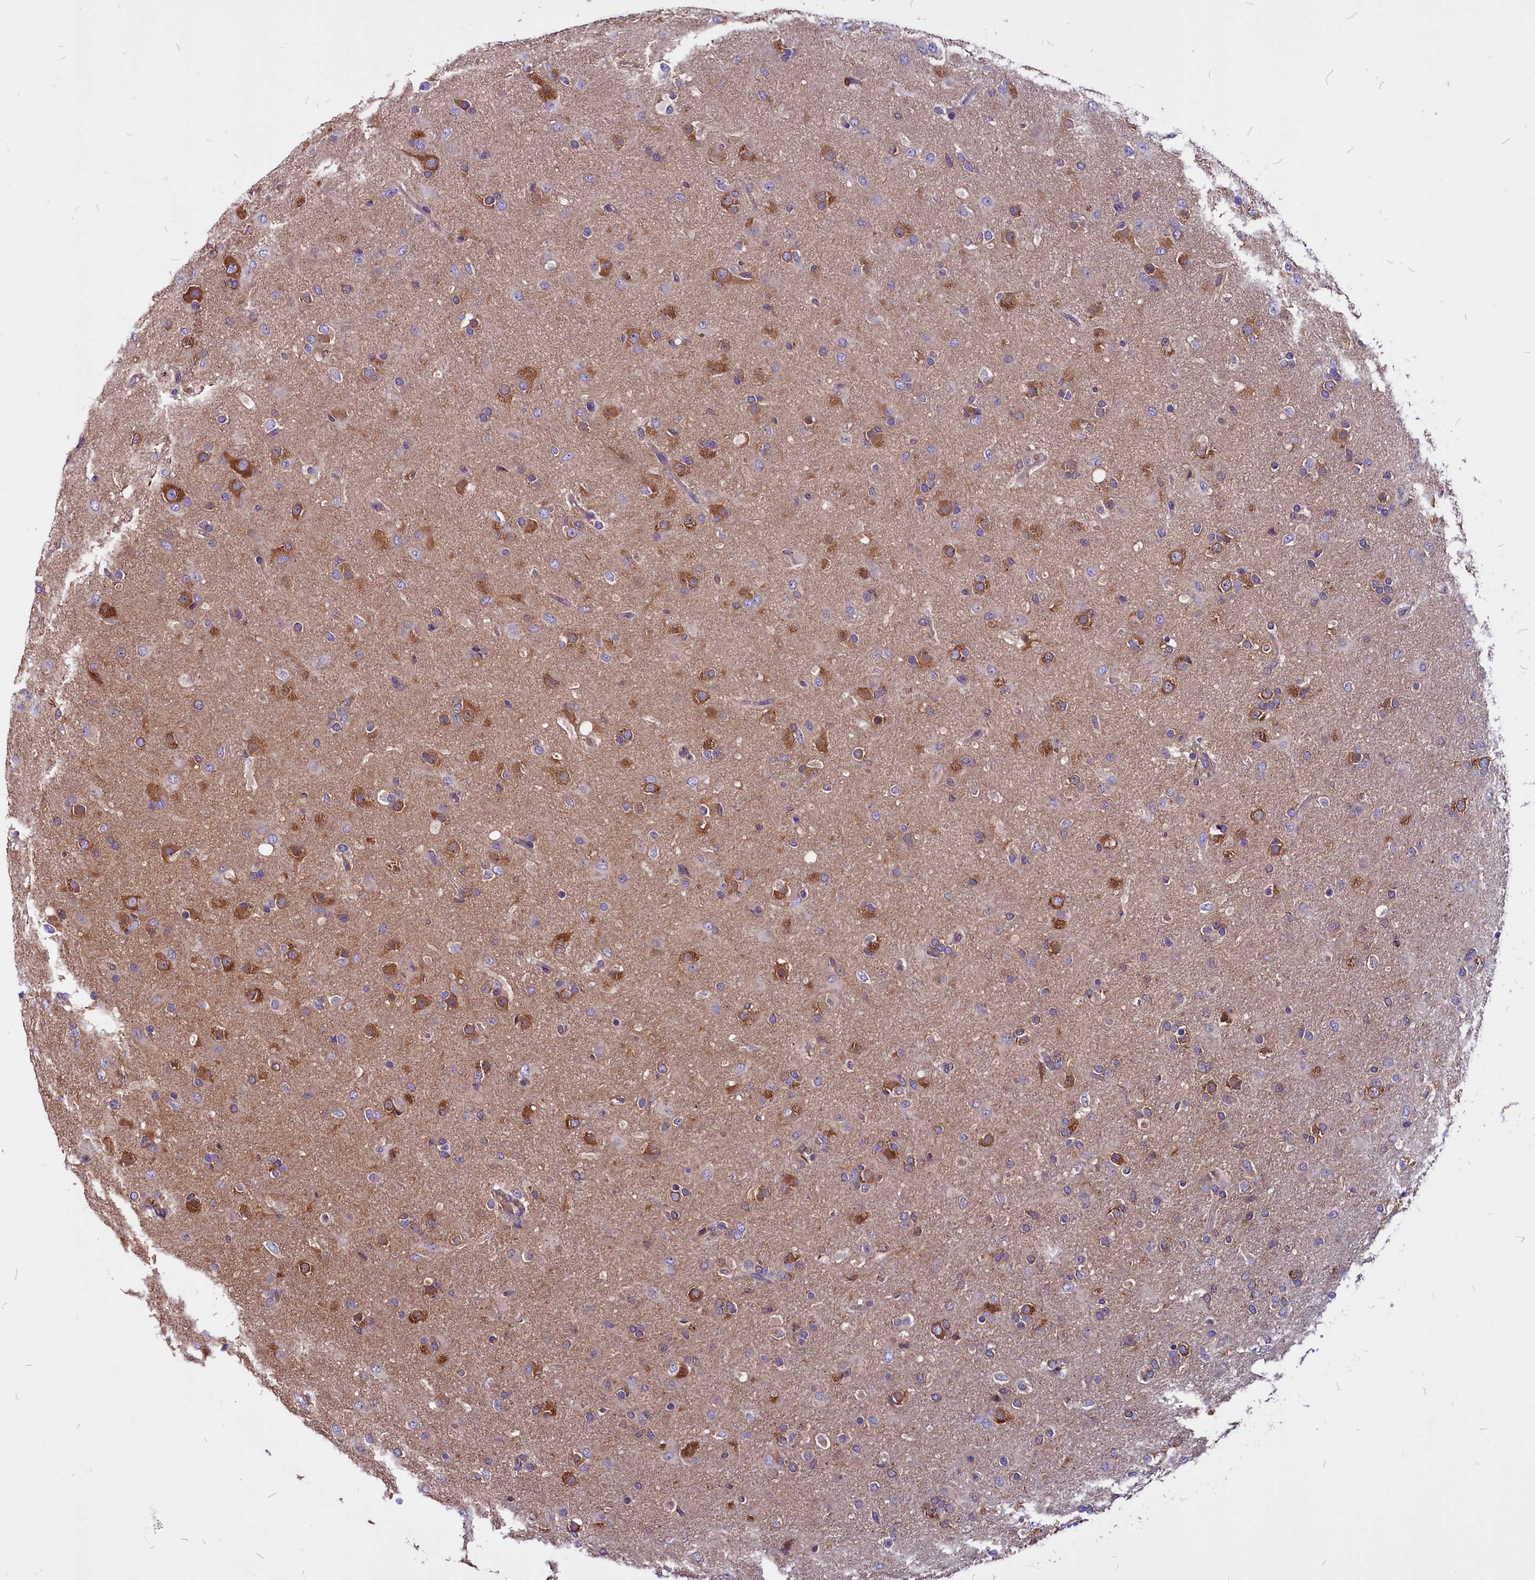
{"staining": {"intensity": "moderate", "quantity": "<25%", "location": "cytoplasmic/membranous"}, "tissue": "glioma", "cell_type": "Tumor cells", "image_type": "cancer", "snomed": [{"axis": "morphology", "description": "Glioma, malignant, Low grade"}, {"axis": "topography", "description": "Brain"}], "caption": "Malignant glioma (low-grade) tissue exhibits moderate cytoplasmic/membranous positivity in about <25% of tumor cells, visualized by immunohistochemistry.", "gene": "EIF3G", "patient": {"sex": "male", "age": 65}}